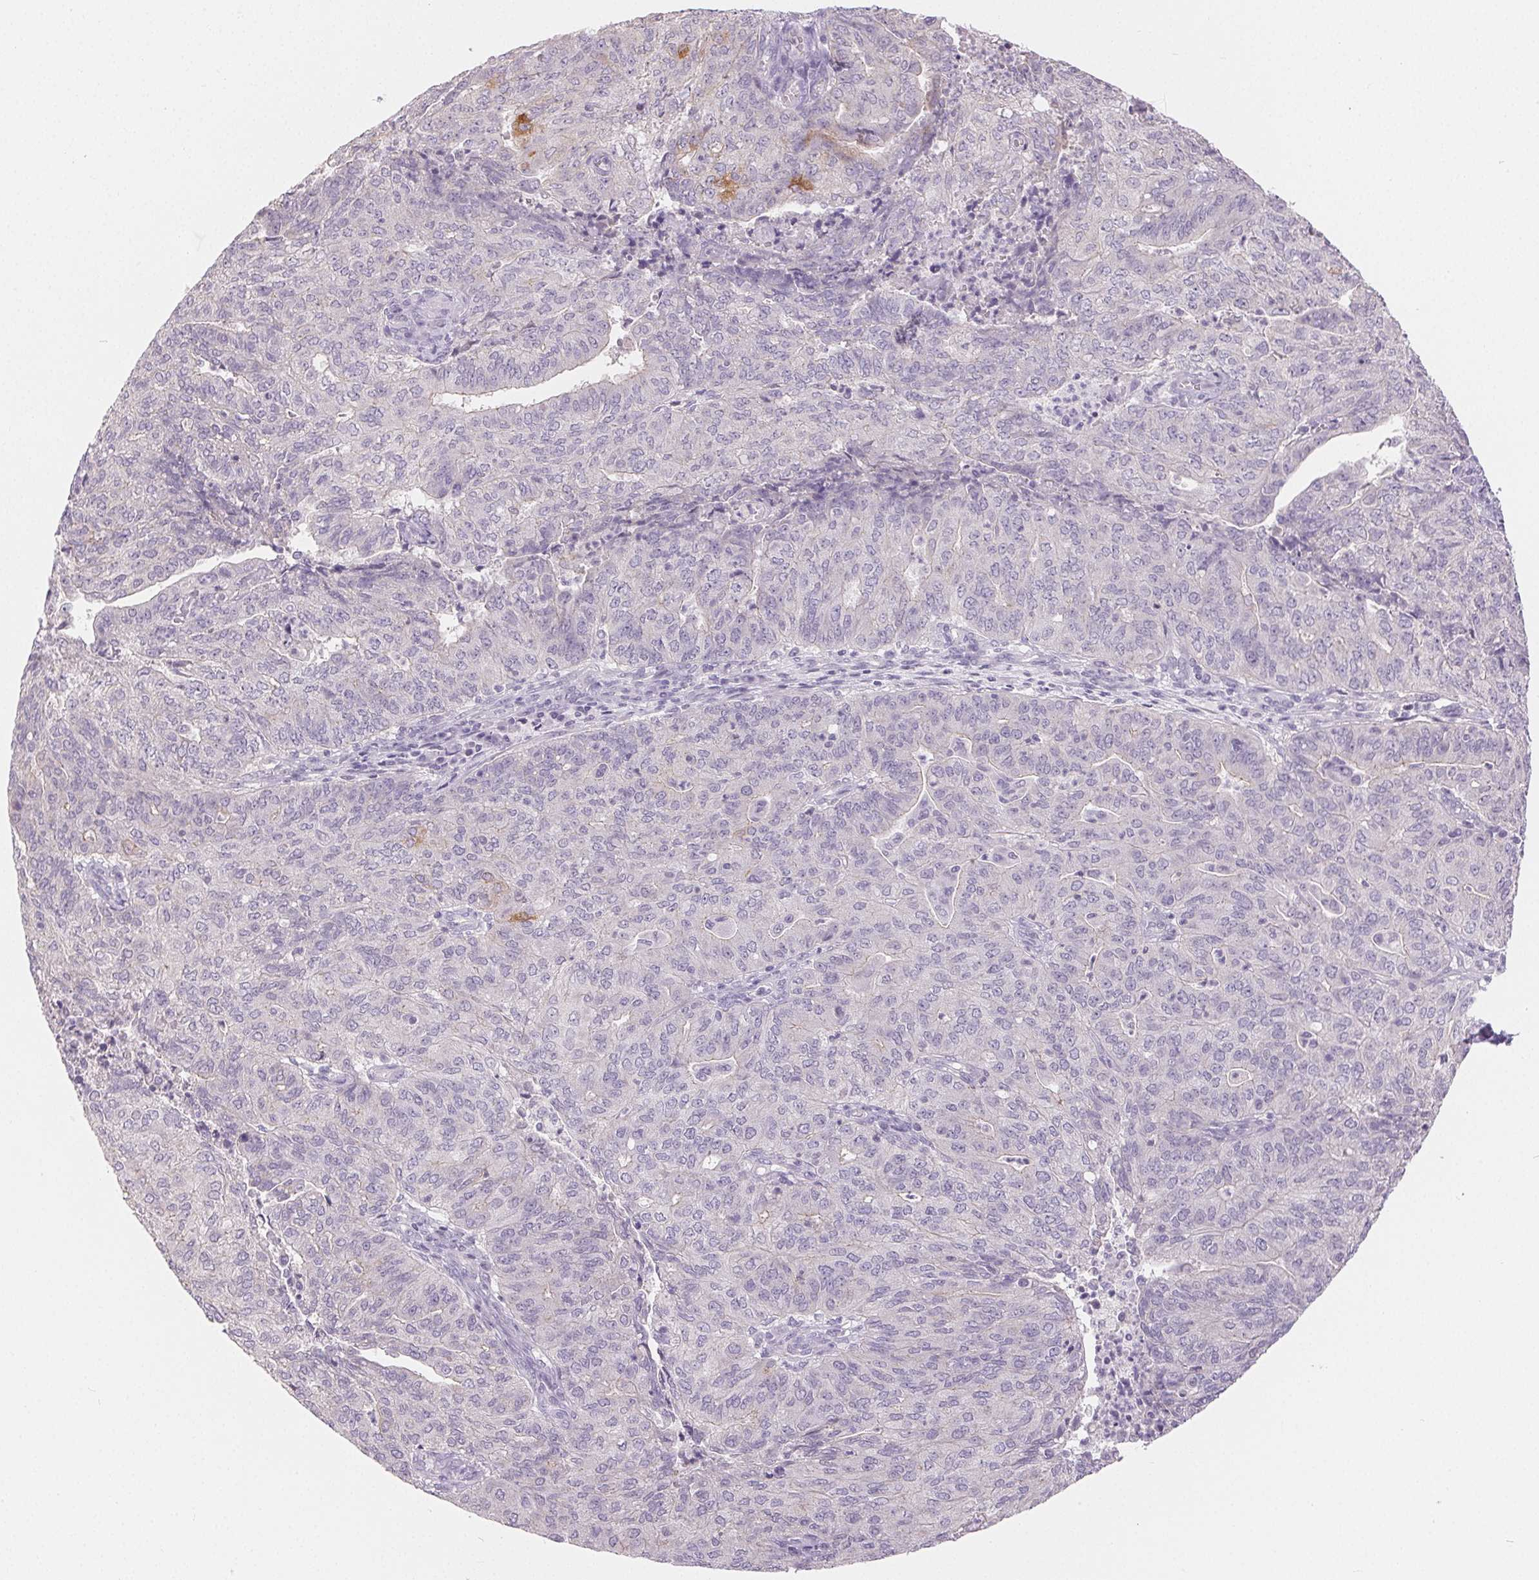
{"staining": {"intensity": "negative", "quantity": "none", "location": "none"}, "tissue": "endometrial cancer", "cell_type": "Tumor cells", "image_type": "cancer", "snomed": [{"axis": "morphology", "description": "Adenocarcinoma, NOS"}, {"axis": "topography", "description": "Endometrium"}], "caption": "This is an immunohistochemistry (IHC) histopathology image of human endometrial cancer. There is no positivity in tumor cells.", "gene": "SFTPD", "patient": {"sex": "female", "age": 82}}